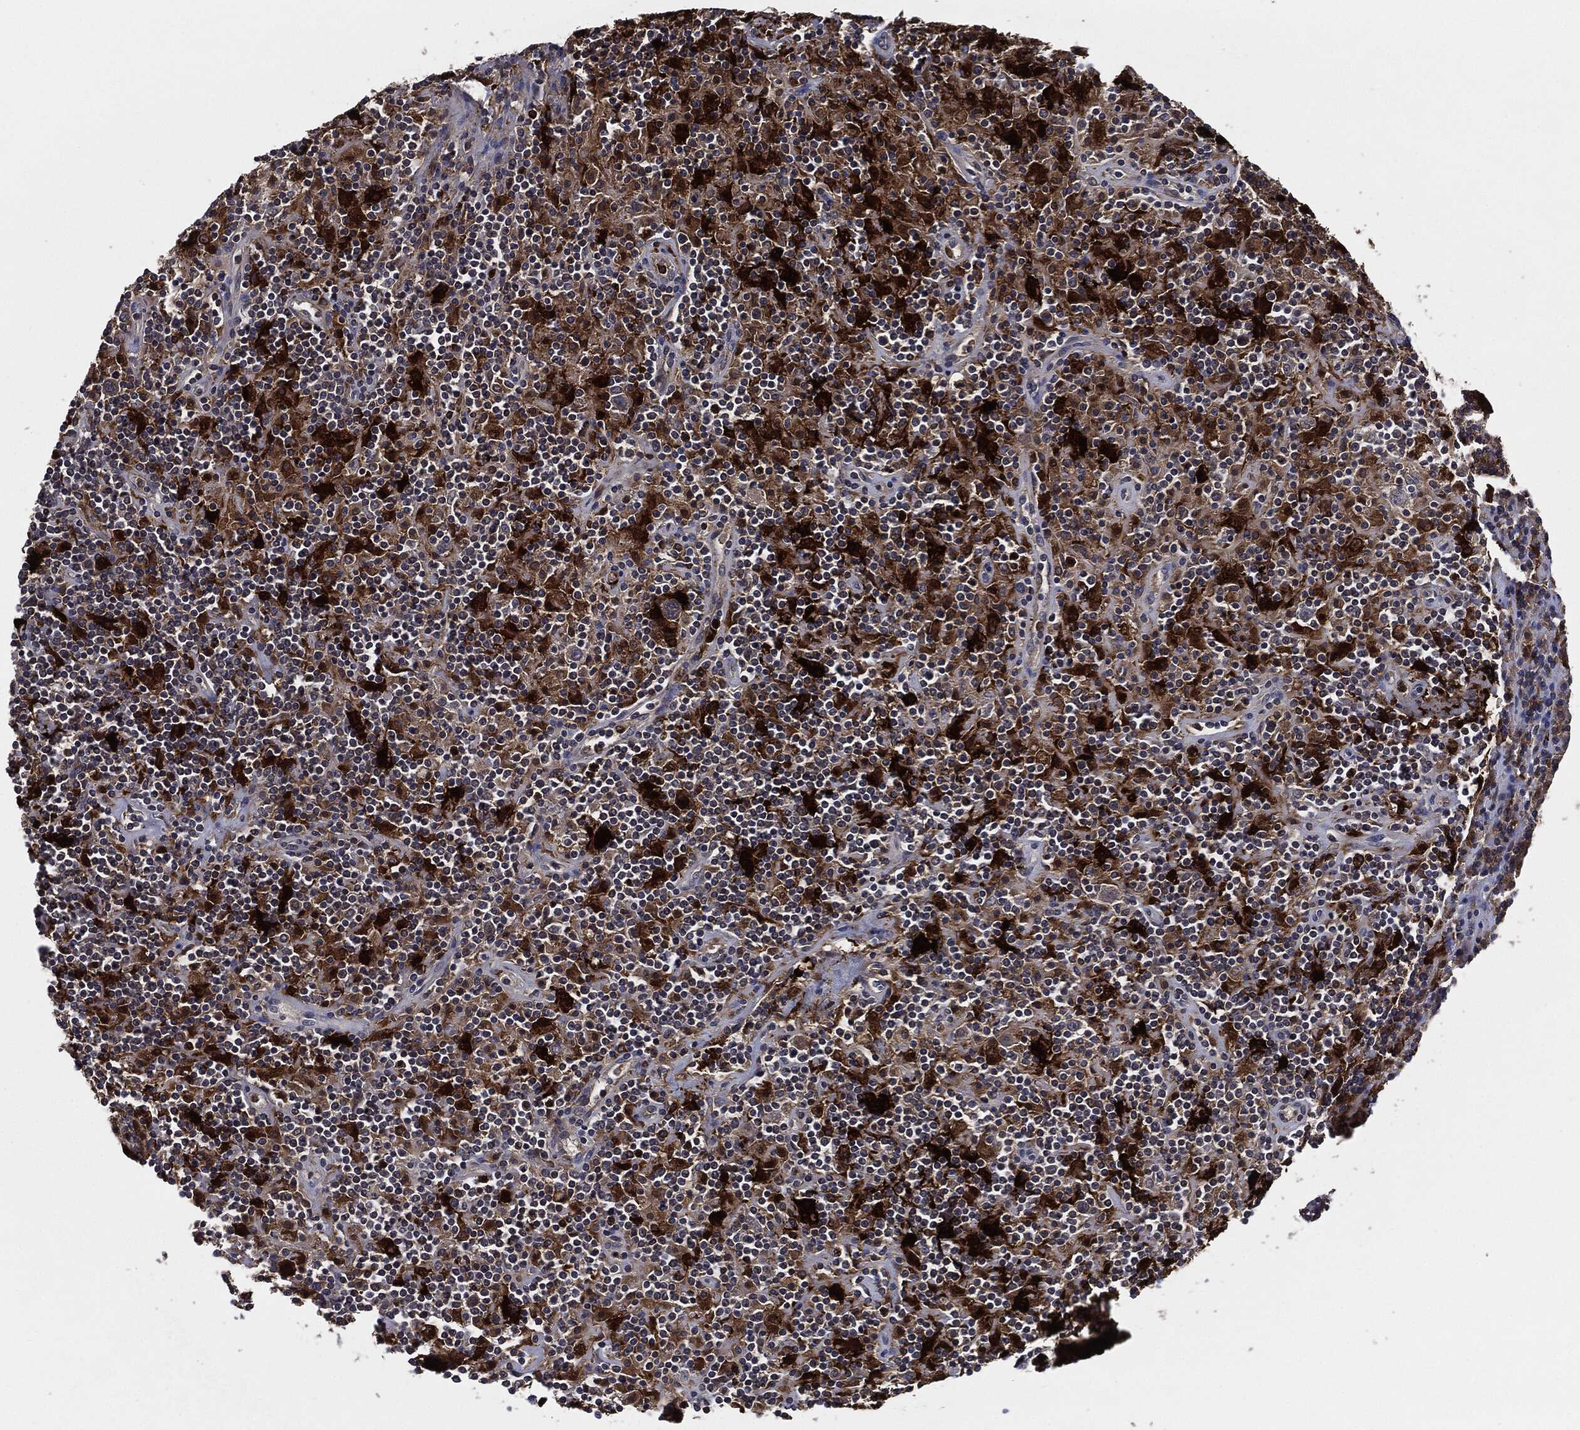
{"staining": {"intensity": "moderate", "quantity": ">75%", "location": "cytoplasmic/membranous"}, "tissue": "lymphoma", "cell_type": "Tumor cells", "image_type": "cancer", "snomed": [{"axis": "morphology", "description": "Hodgkin's disease, NOS"}, {"axis": "topography", "description": "Lymph node"}], "caption": "Immunohistochemistry (IHC) of human Hodgkin's disease displays medium levels of moderate cytoplasmic/membranous staining in approximately >75% of tumor cells. (DAB (3,3'-diaminobenzidine) IHC with brightfield microscopy, high magnification).", "gene": "TMEM11", "patient": {"sex": "male", "age": 70}}